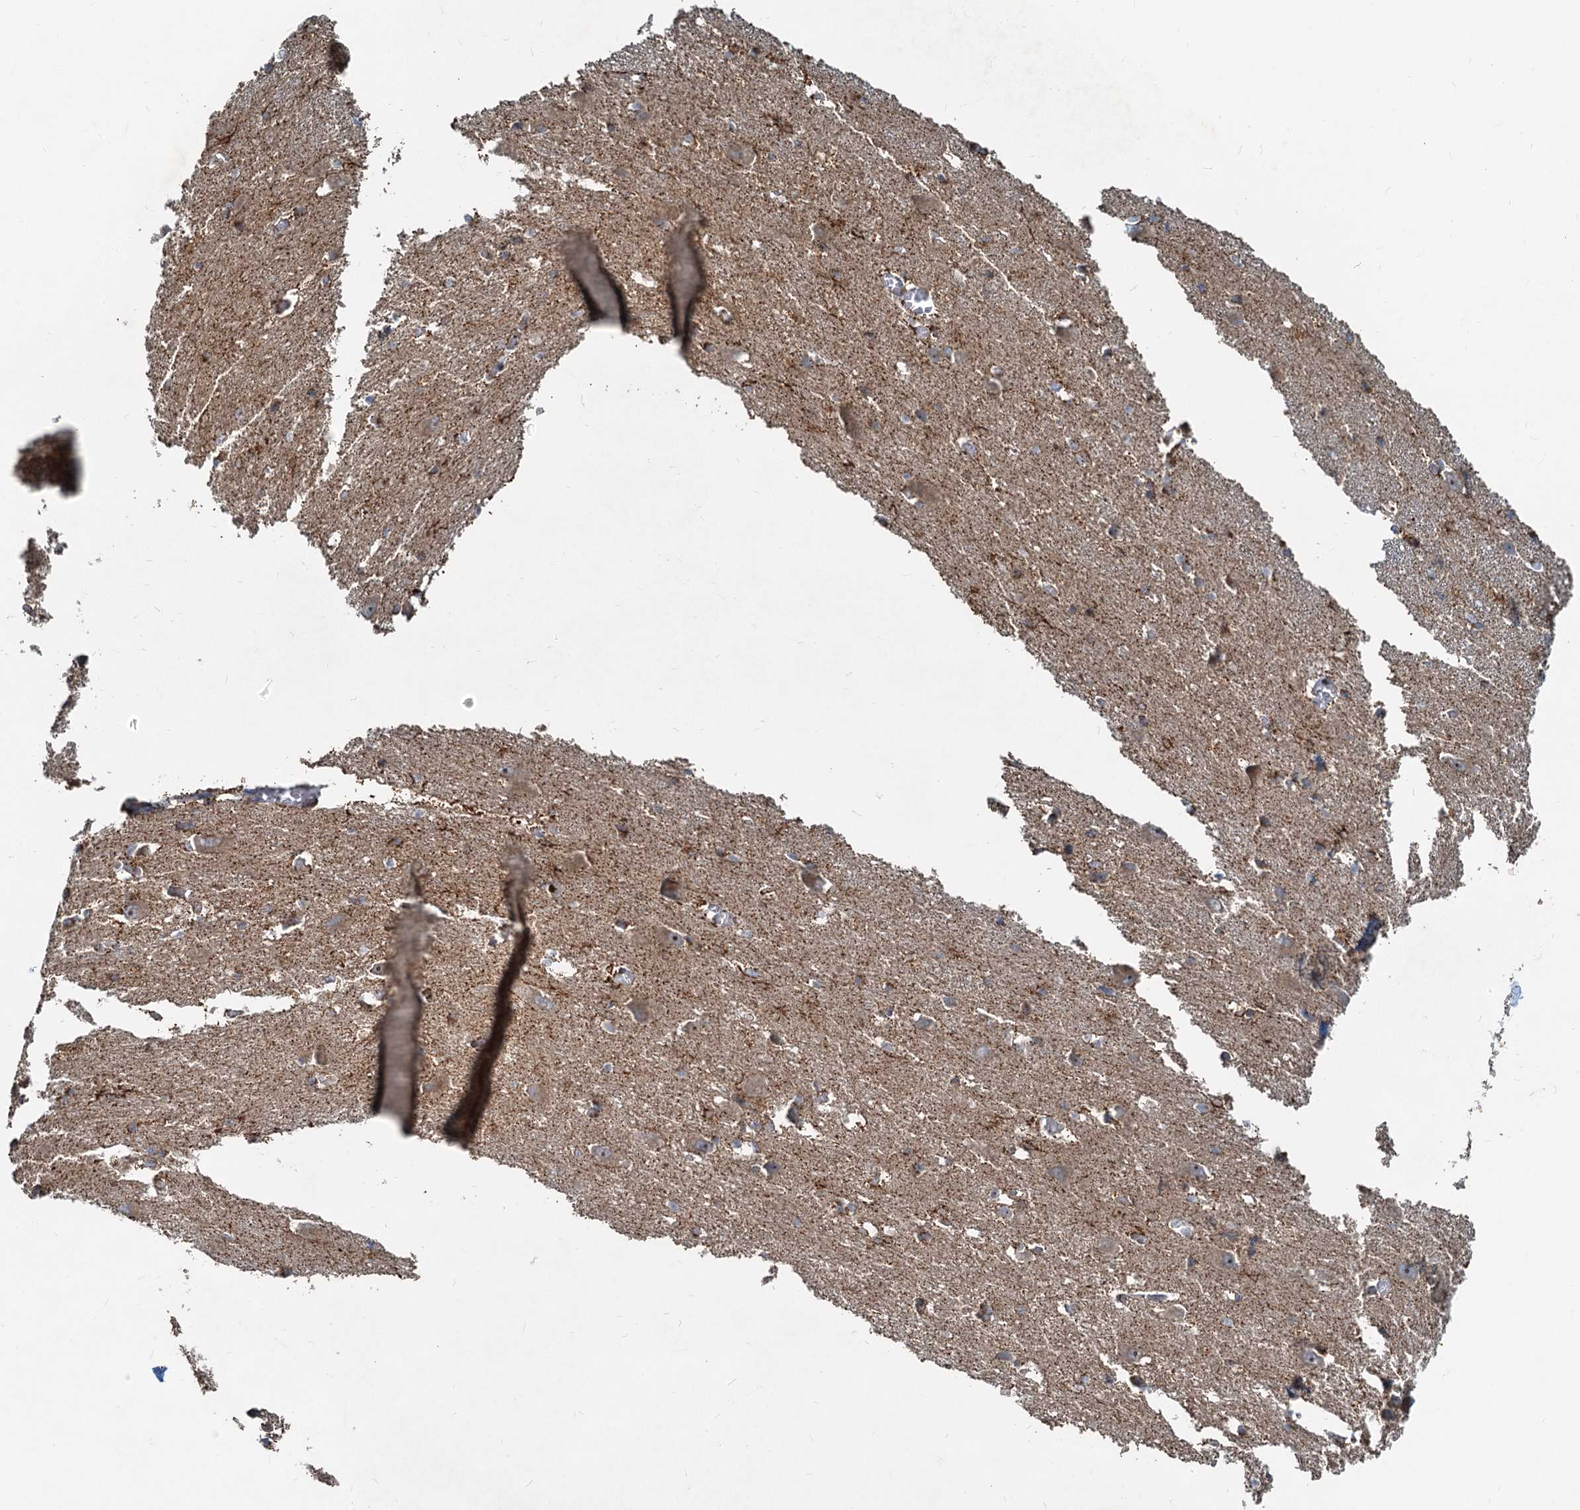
{"staining": {"intensity": "strong", "quantity": "<25%", "location": "cytoplasmic/membranous"}, "tissue": "caudate", "cell_type": "Glial cells", "image_type": "normal", "snomed": [{"axis": "morphology", "description": "Normal tissue, NOS"}, {"axis": "topography", "description": "Lateral ventricle wall"}], "caption": "A brown stain highlights strong cytoplasmic/membranous positivity of a protein in glial cells of benign caudate. (Brightfield microscopy of DAB IHC at high magnification).", "gene": "CEP68", "patient": {"sex": "male", "age": 37}}